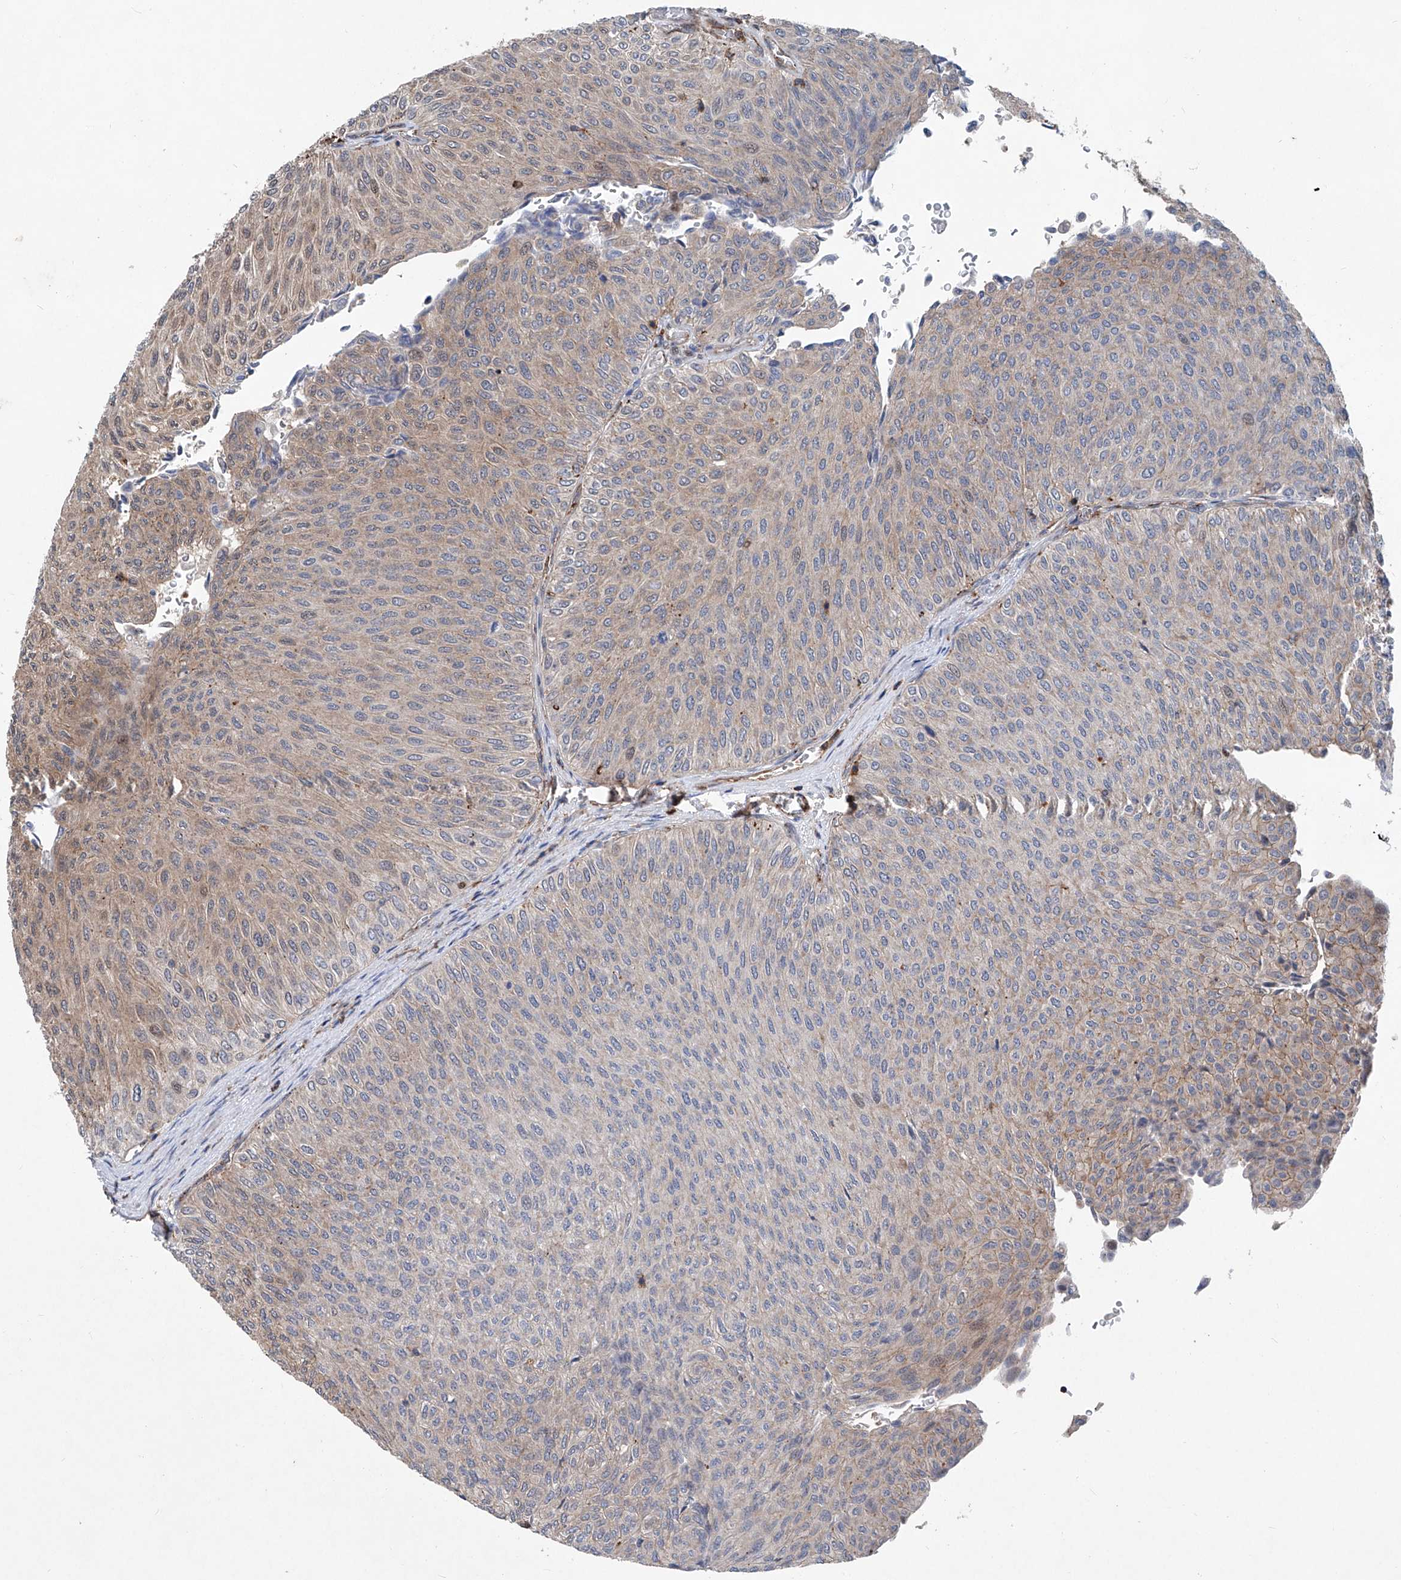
{"staining": {"intensity": "weak", "quantity": "<25%", "location": "cytoplasmic/membranous"}, "tissue": "urothelial cancer", "cell_type": "Tumor cells", "image_type": "cancer", "snomed": [{"axis": "morphology", "description": "Urothelial carcinoma, Low grade"}, {"axis": "topography", "description": "Urinary bladder"}], "caption": "DAB immunohistochemical staining of urothelial cancer displays no significant expression in tumor cells. (Stains: DAB (3,3'-diaminobenzidine) immunohistochemistry (IHC) with hematoxylin counter stain, Microscopy: brightfield microscopy at high magnification).", "gene": "NT5C3A", "patient": {"sex": "male", "age": 78}}